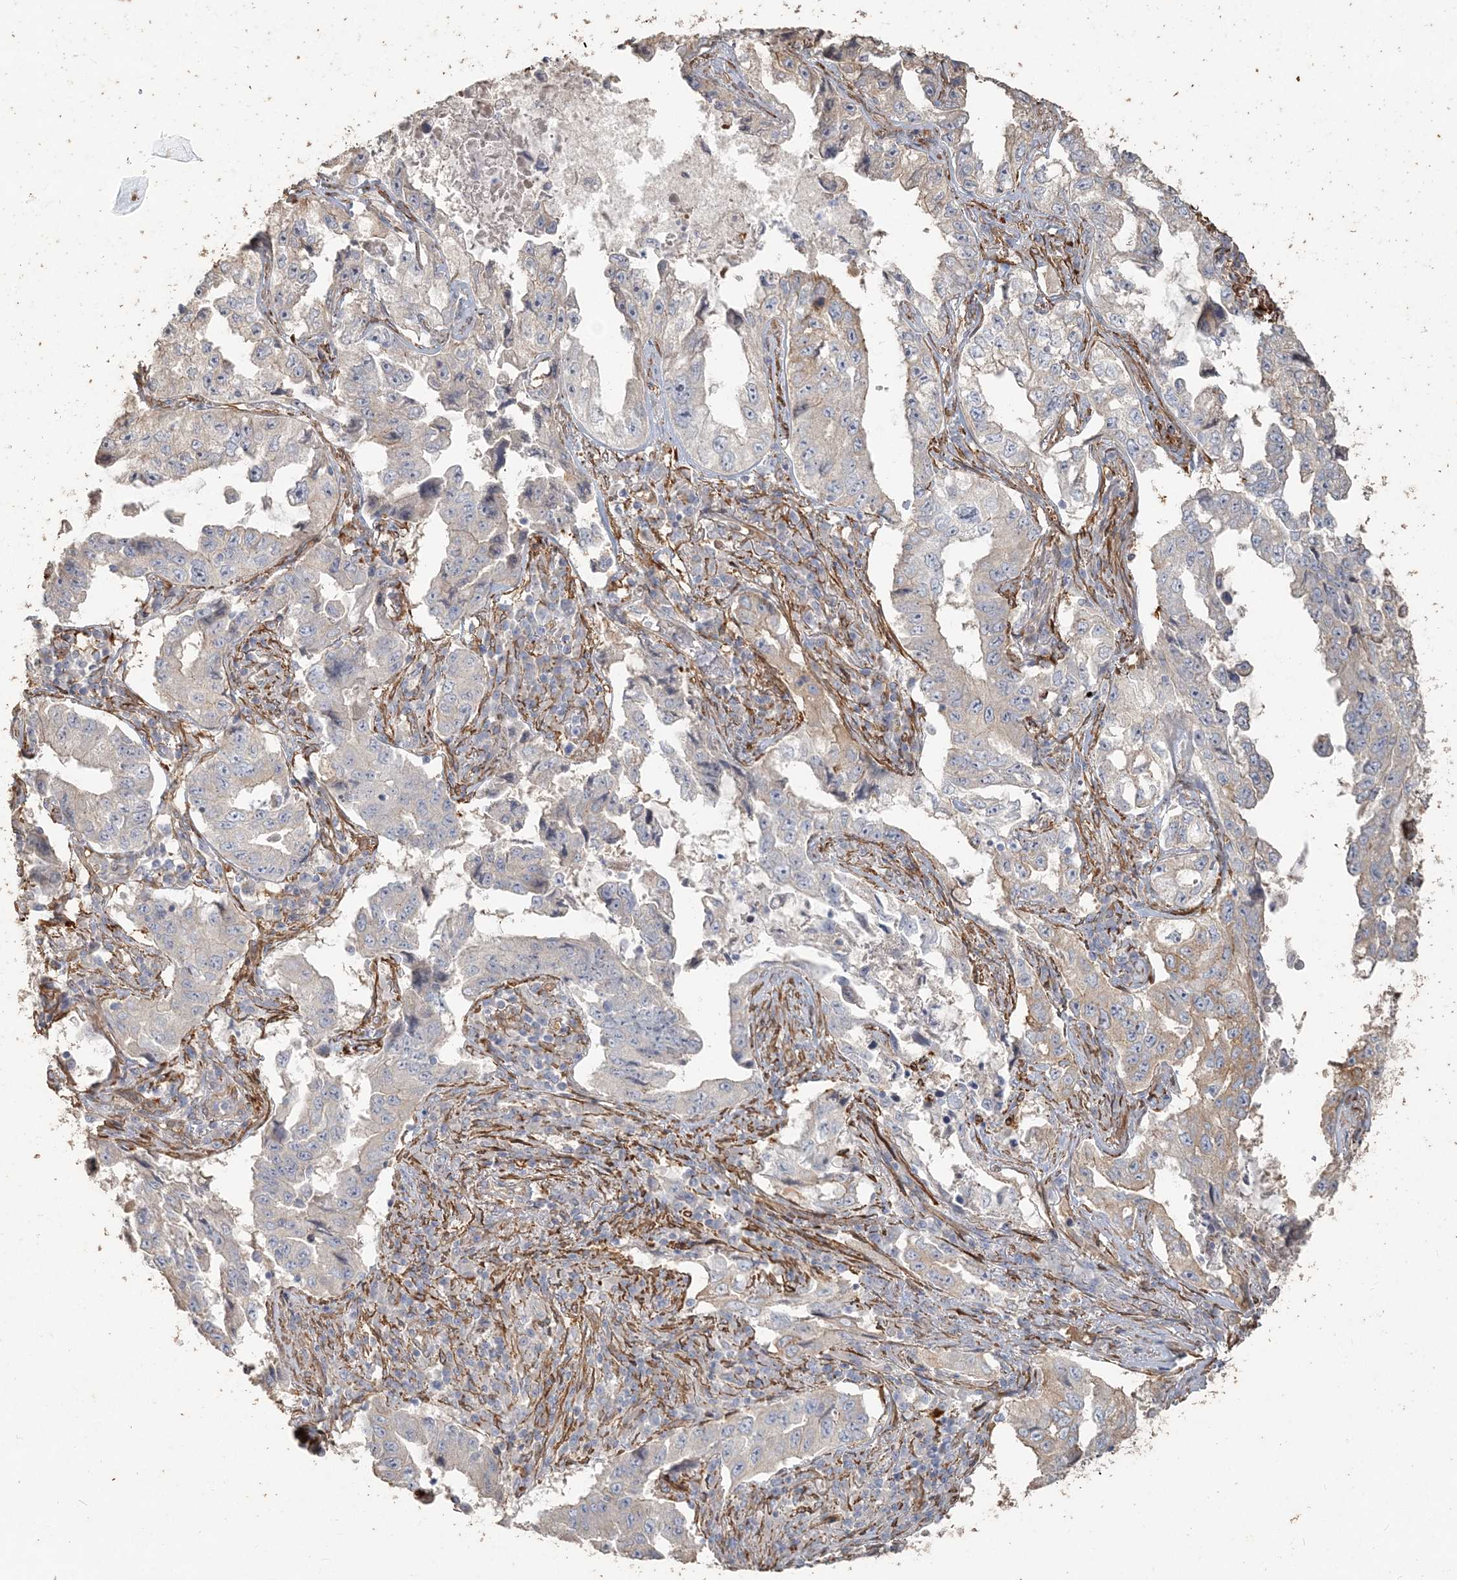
{"staining": {"intensity": "moderate", "quantity": "<25%", "location": "cytoplasmic/membranous"}, "tissue": "lung cancer", "cell_type": "Tumor cells", "image_type": "cancer", "snomed": [{"axis": "morphology", "description": "Adenocarcinoma, NOS"}, {"axis": "topography", "description": "Lung"}], "caption": "Protein expression analysis of lung adenocarcinoma shows moderate cytoplasmic/membranous positivity in approximately <25% of tumor cells. (DAB = brown stain, brightfield microscopy at high magnification).", "gene": "RNF145", "patient": {"sex": "female", "age": 51}}